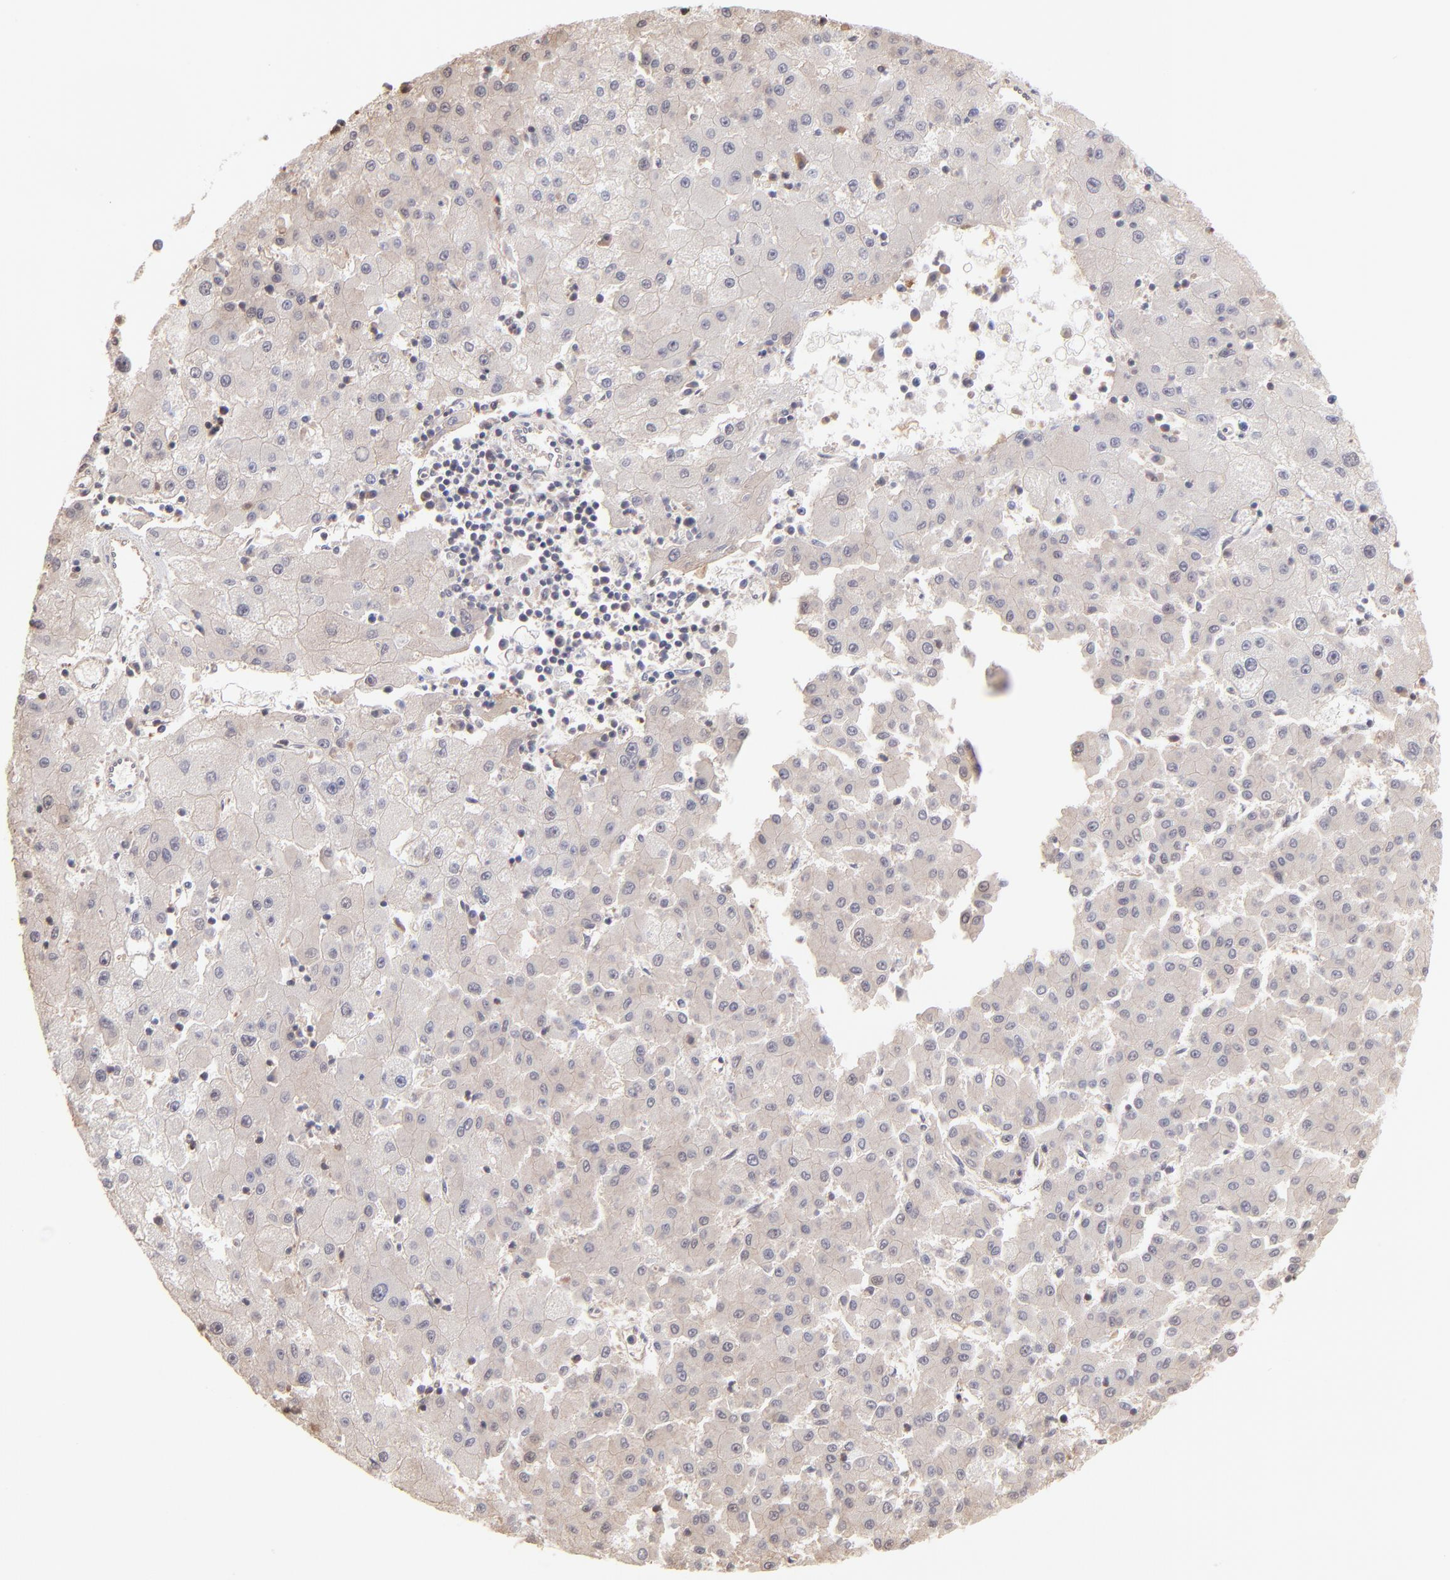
{"staining": {"intensity": "weak", "quantity": "25%-75%", "location": "cytoplasmic/membranous"}, "tissue": "liver cancer", "cell_type": "Tumor cells", "image_type": "cancer", "snomed": [{"axis": "morphology", "description": "Carcinoma, Hepatocellular, NOS"}, {"axis": "topography", "description": "Liver"}], "caption": "About 25%-75% of tumor cells in human liver cancer (hepatocellular carcinoma) show weak cytoplasmic/membranous protein expression as visualized by brown immunohistochemical staining.", "gene": "MAP2K2", "patient": {"sex": "male", "age": 72}}